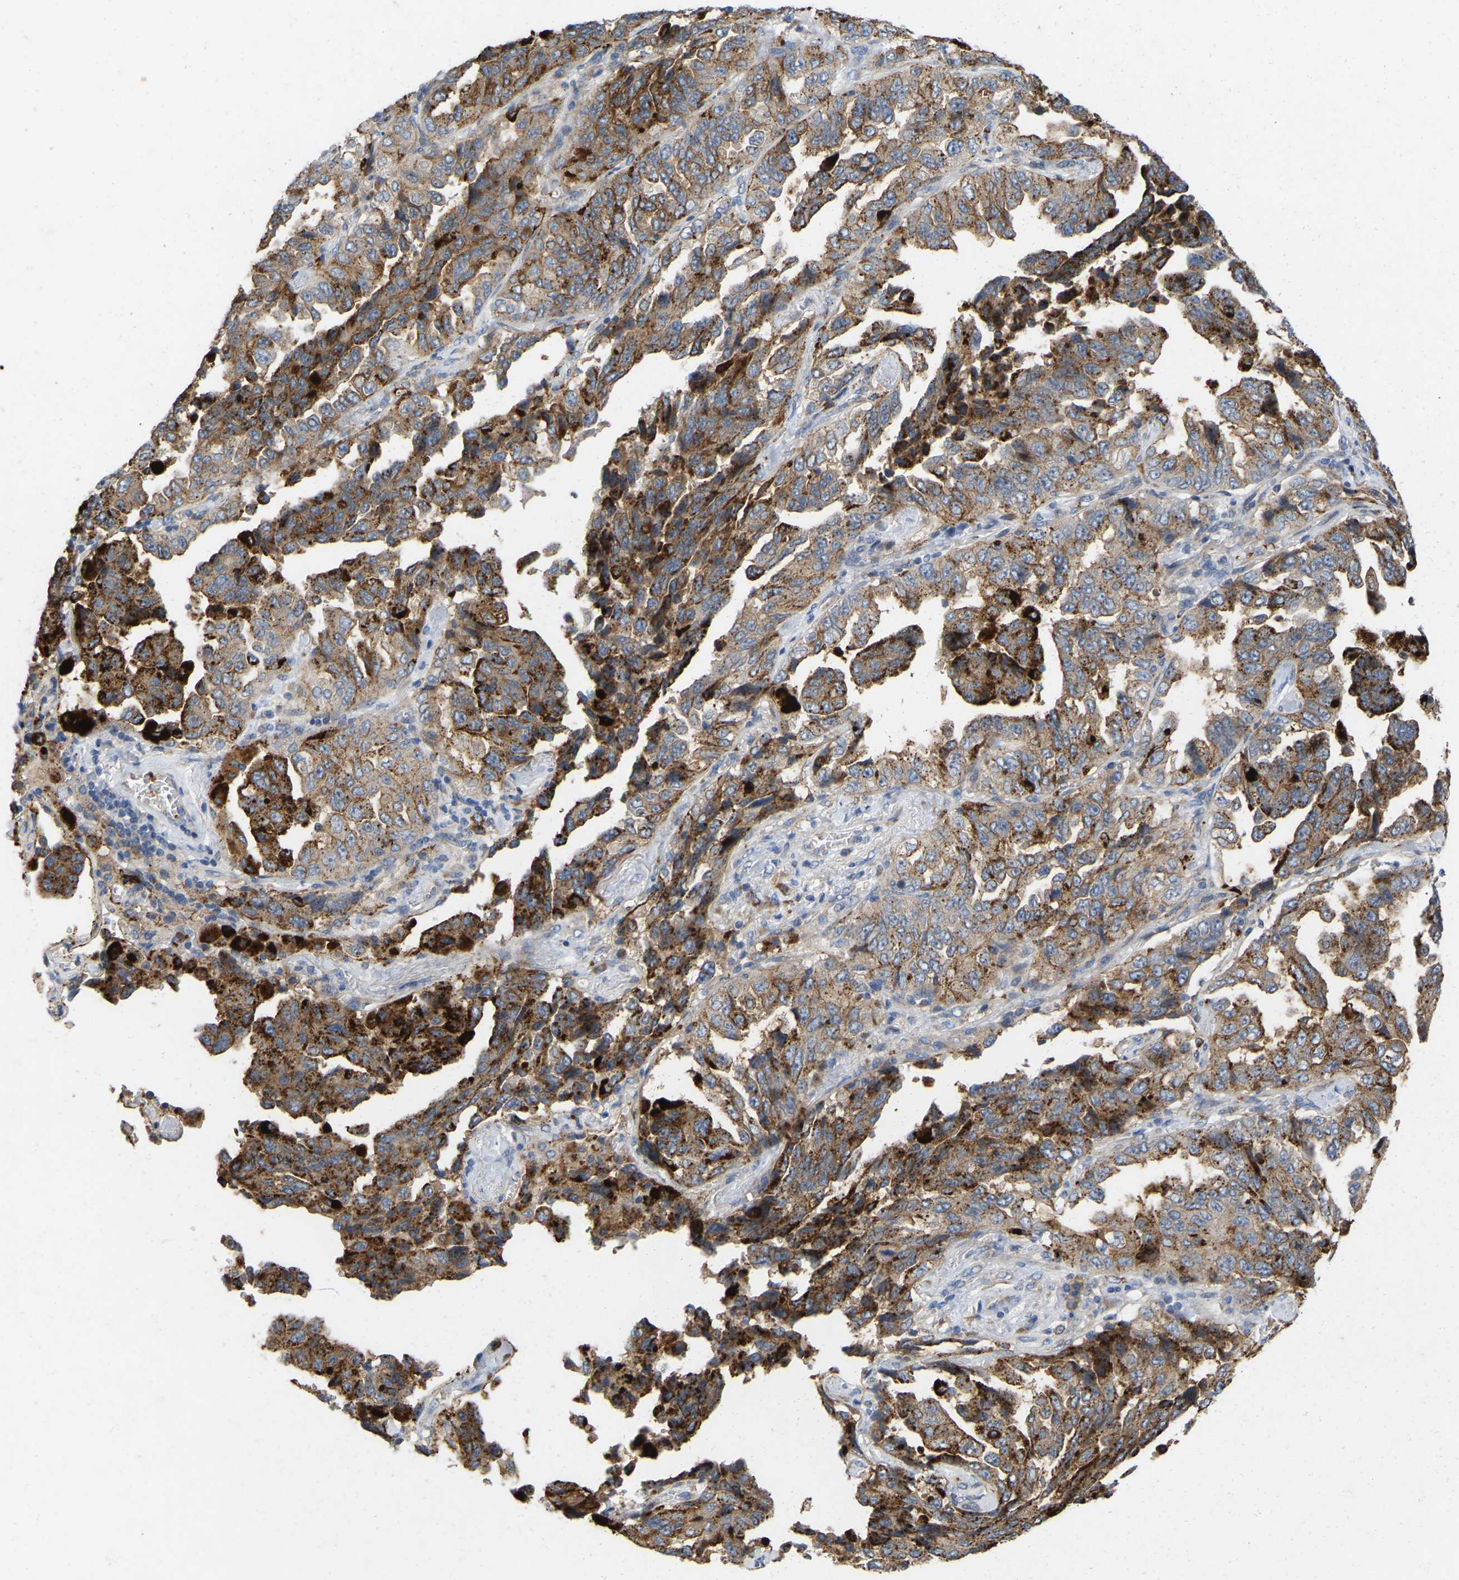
{"staining": {"intensity": "strong", "quantity": ">75%", "location": "cytoplasmic/membranous"}, "tissue": "lung cancer", "cell_type": "Tumor cells", "image_type": "cancer", "snomed": [{"axis": "morphology", "description": "Adenocarcinoma, NOS"}, {"axis": "topography", "description": "Lung"}], "caption": "Protein expression analysis of lung adenocarcinoma displays strong cytoplasmic/membranous positivity in about >75% of tumor cells. The staining is performed using DAB (3,3'-diaminobenzidine) brown chromogen to label protein expression. The nuclei are counter-stained blue using hematoxylin.", "gene": "RHEB", "patient": {"sex": "female", "age": 51}}